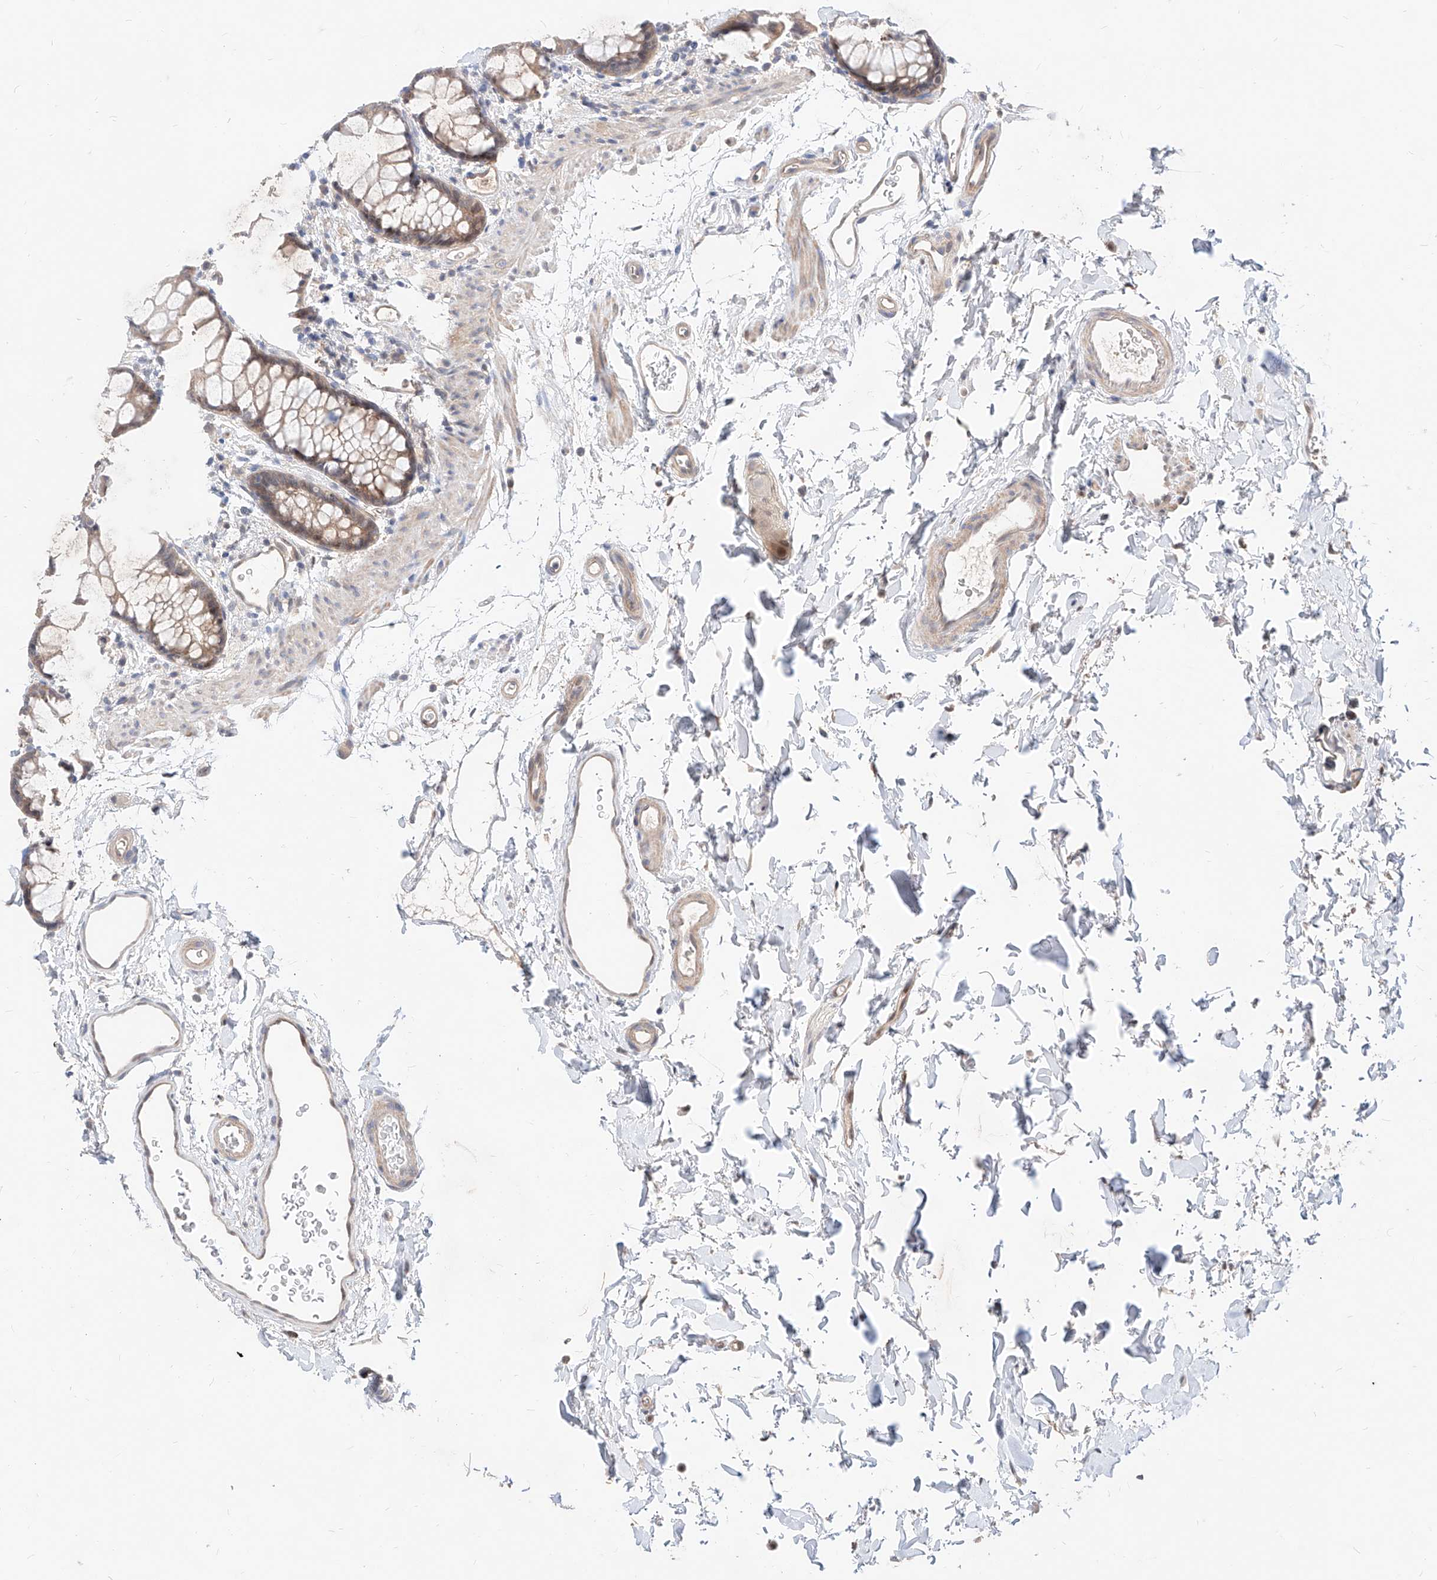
{"staining": {"intensity": "moderate", "quantity": ">75%", "location": "cytoplasmic/membranous"}, "tissue": "rectum", "cell_type": "Glandular cells", "image_type": "normal", "snomed": [{"axis": "morphology", "description": "Normal tissue, NOS"}, {"axis": "topography", "description": "Rectum"}], "caption": "Approximately >75% of glandular cells in normal human rectum demonstrate moderate cytoplasmic/membranous protein positivity as visualized by brown immunohistochemical staining.", "gene": "TSNAX", "patient": {"sex": "female", "age": 65}}